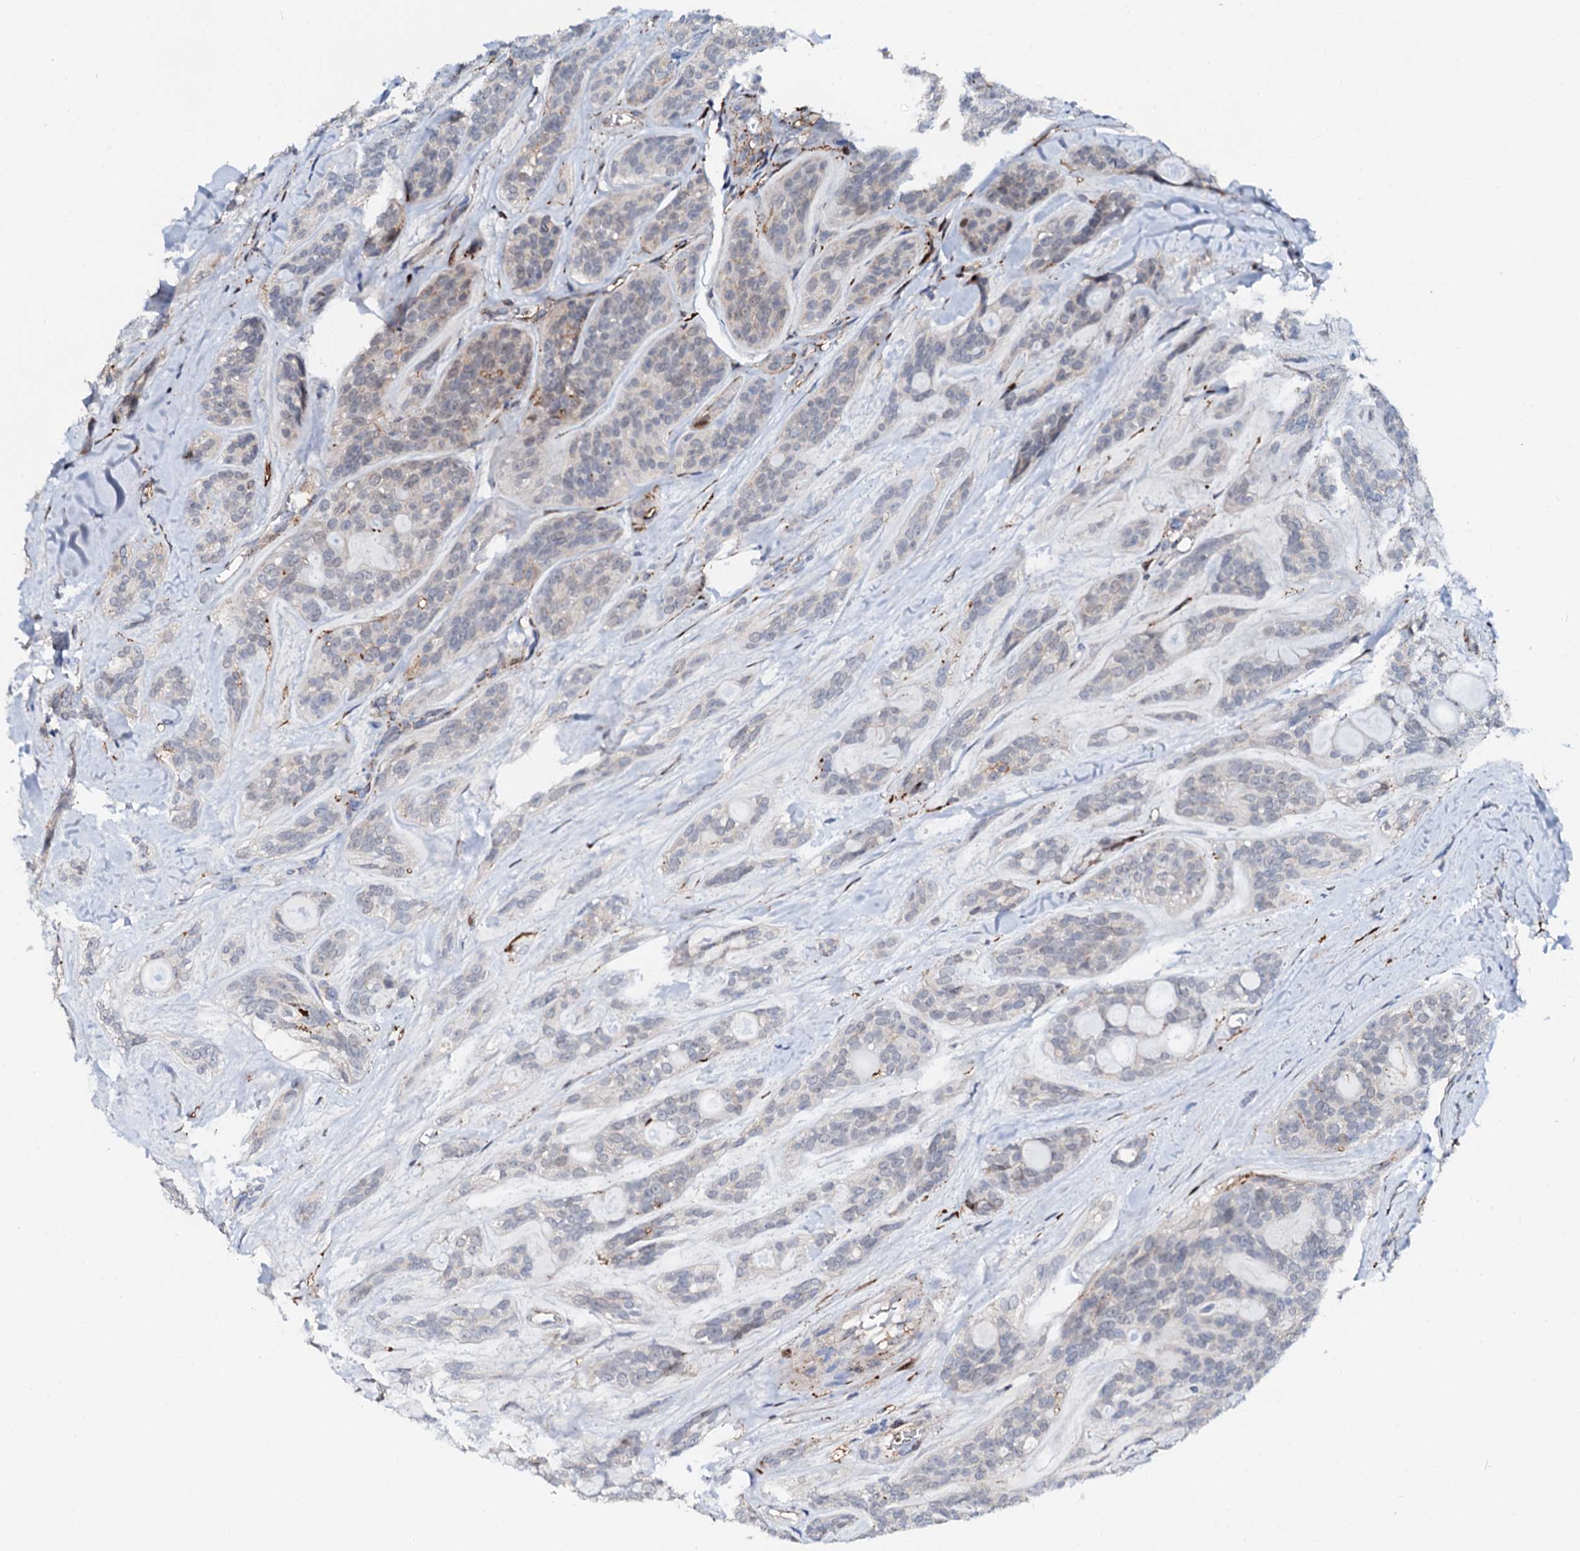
{"staining": {"intensity": "weak", "quantity": "<25%", "location": "cytoplasmic/membranous"}, "tissue": "head and neck cancer", "cell_type": "Tumor cells", "image_type": "cancer", "snomed": [{"axis": "morphology", "description": "Adenocarcinoma, NOS"}, {"axis": "topography", "description": "Head-Neck"}], "caption": "Immunohistochemical staining of head and neck cancer exhibits no significant positivity in tumor cells.", "gene": "MED13L", "patient": {"sex": "male", "age": 66}}